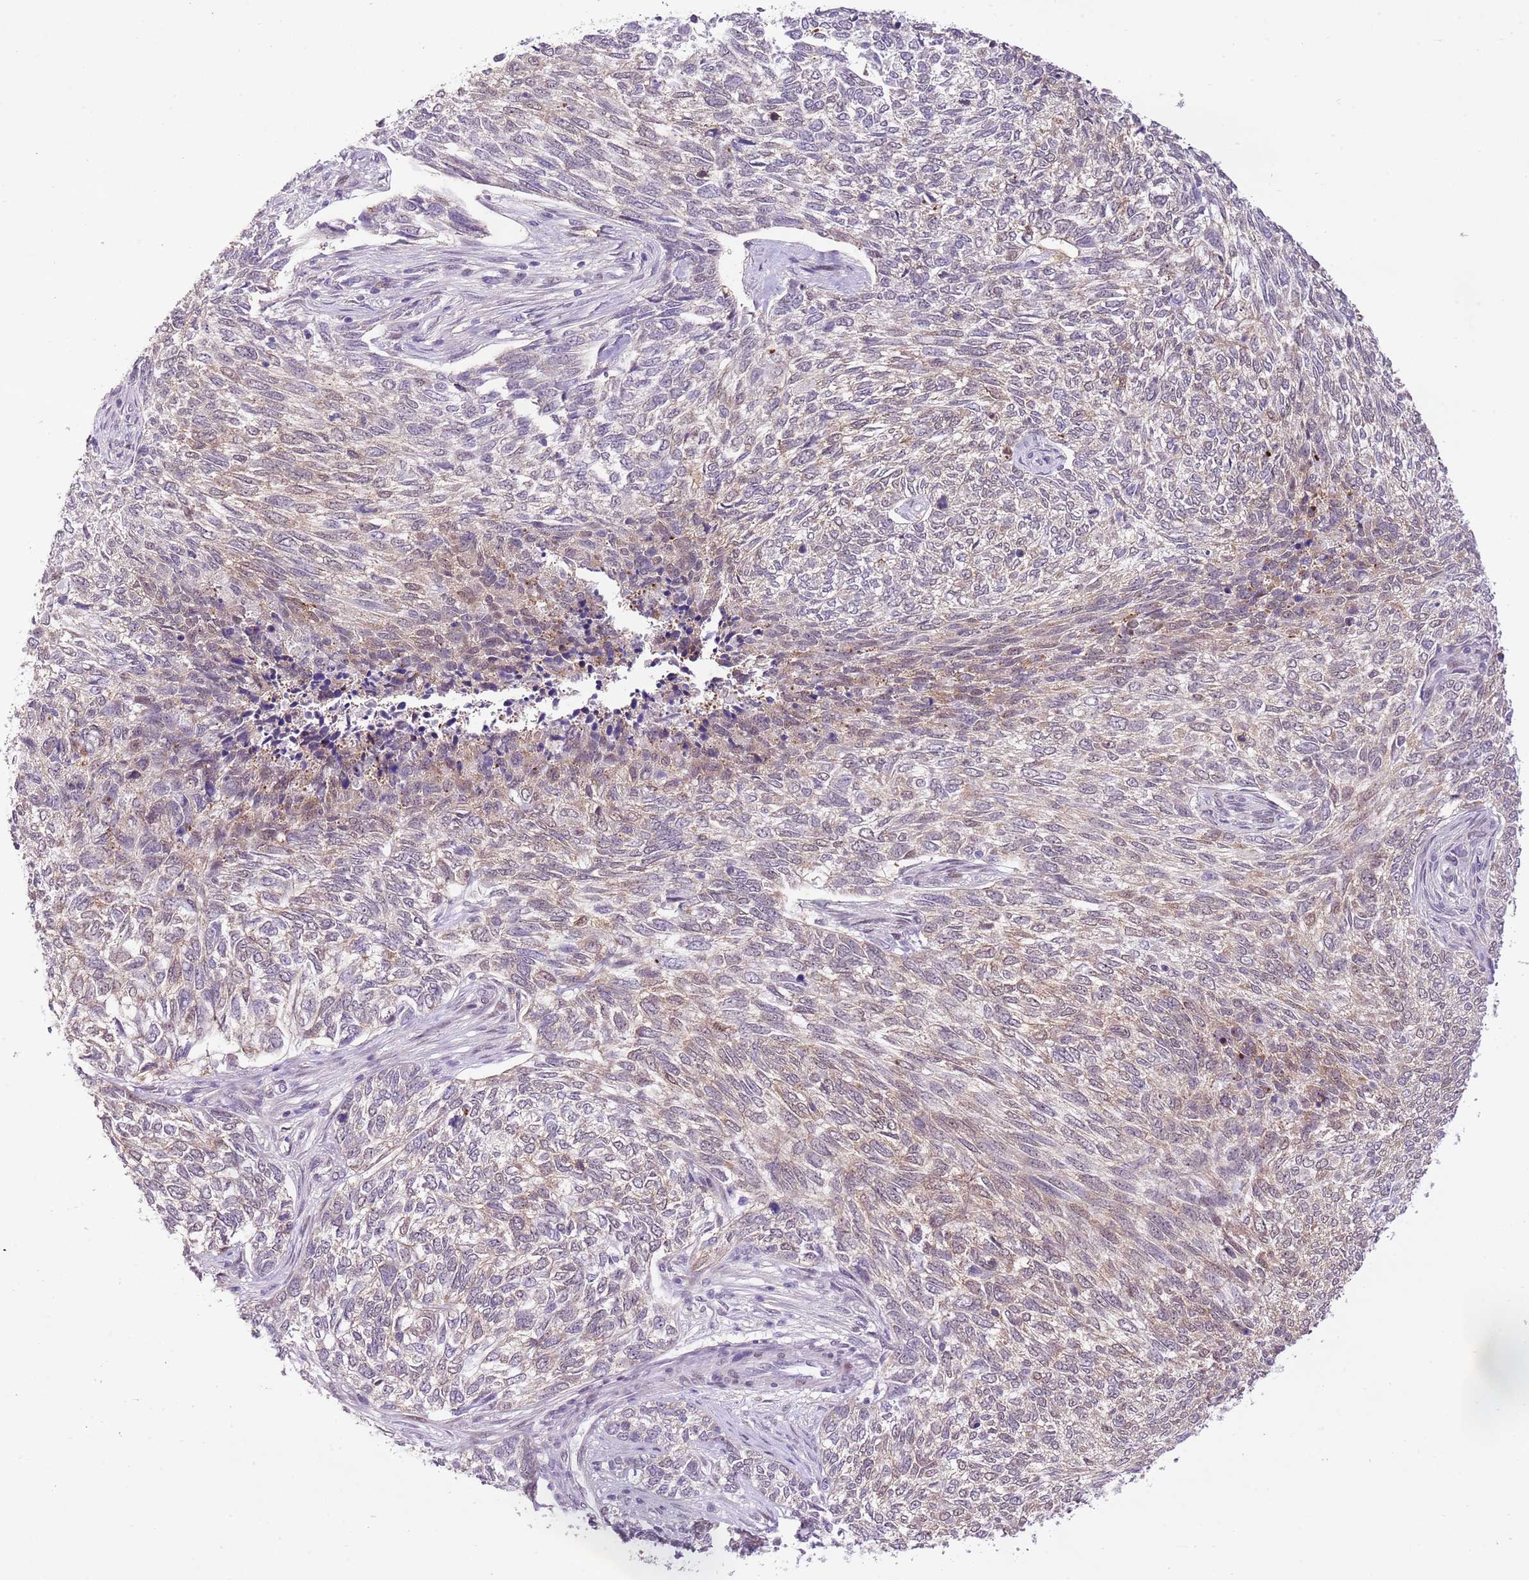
{"staining": {"intensity": "weak", "quantity": "25%-75%", "location": "cytoplasmic/membranous"}, "tissue": "skin cancer", "cell_type": "Tumor cells", "image_type": "cancer", "snomed": [{"axis": "morphology", "description": "Basal cell carcinoma"}, {"axis": "topography", "description": "Skin"}], "caption": "This micrograph demonstrates basal cell carcinoma (skin) stained with IHC to label a protein in brown. The cytoplasmic/membranous of tumor cells show weak positivity for the protein. Nuclei are counter-stained blue.", "gene": "NACC2", "patient": {"sex": "female", "age": 65}}